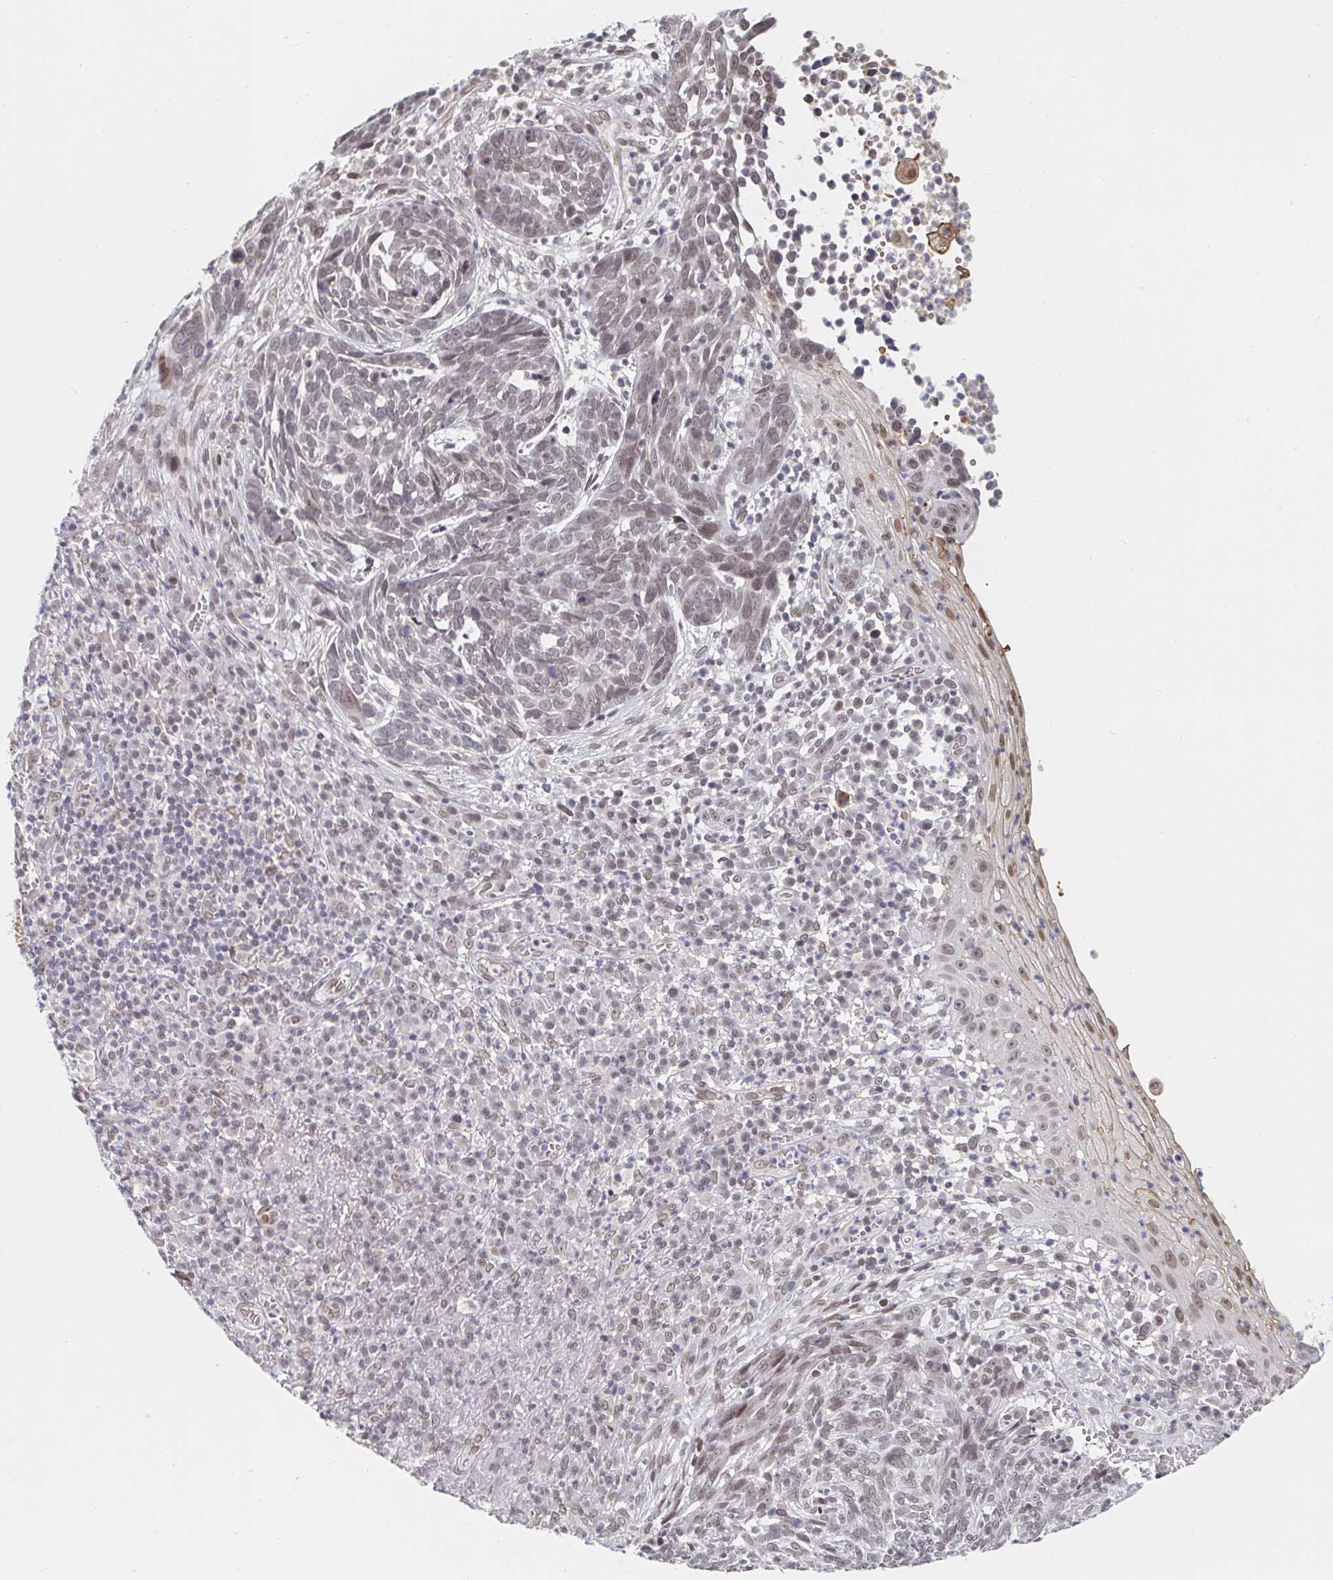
{"staining": {"intensity": "weak", "quantity": "25%-75%", "location": "nuclear"}, "tissue": "skin cancer", "cell_type": "Tumor cells", "image_type": "cancer", "snomed": [{"axis": "morphology", "description": "Basal cell carcinoma"}, {"axis": "topography", "description": "Skin"}, {"axis": "topography", "description": "Skin of face"}], "caption": "Protein expression analysis of skin cancer displays weak nuclear positivity in approximately 25%-75% of tumor cells.", "gene": "CHD2", "patient": {"sex": "female", "age": 95}}